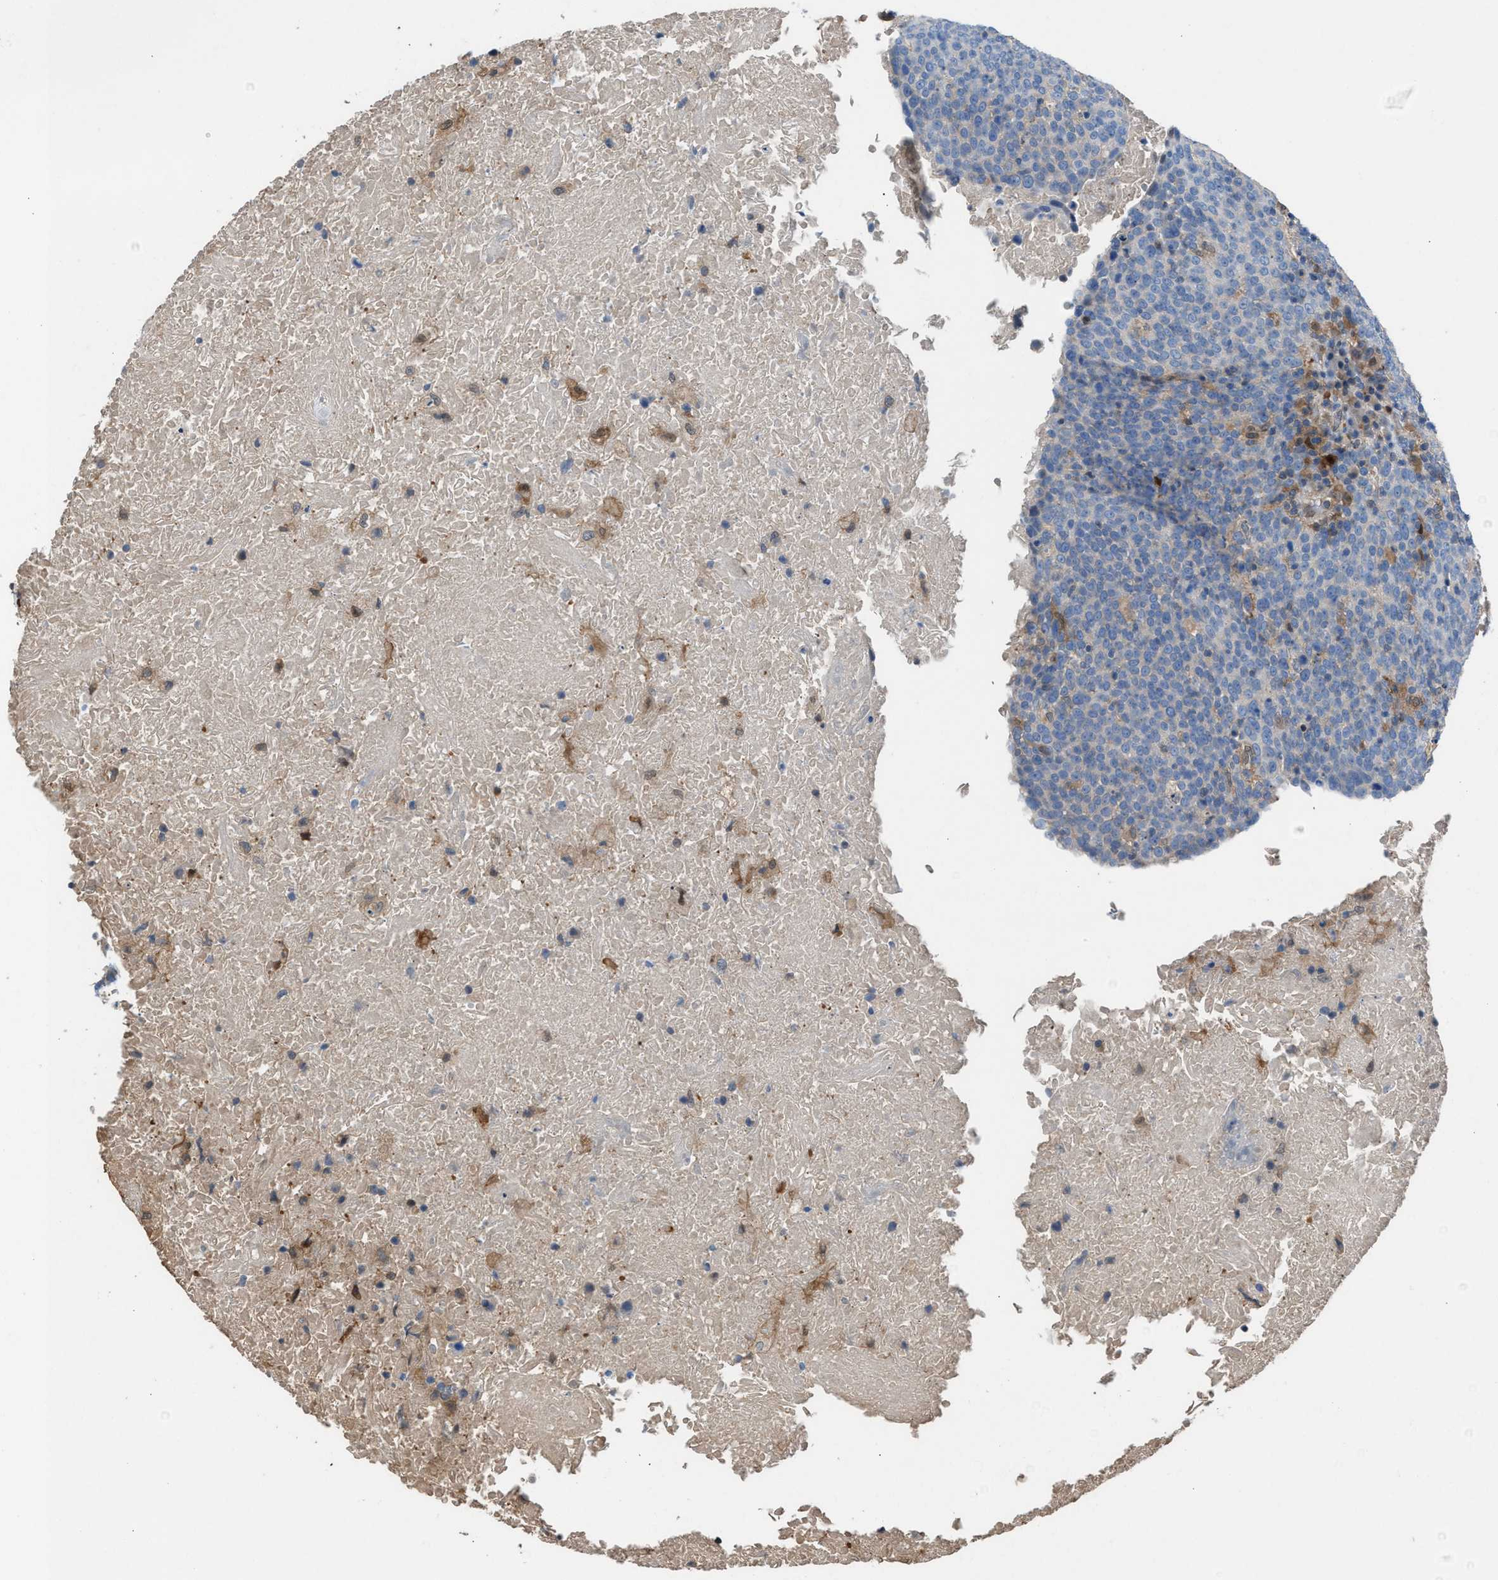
{"staining": {"intensity": "negative", "quantity": "none", "location": "none"}, "tissue": "head and neck cancer", "cell_type": "Tumor cells", "image_type": "cancer", "snomed": [{"axis": "morphology", "description": "Squamous cell carcinoma, NOS"}, {"axis": "morphology", "description": "Squamous cell carcinoma, metastatic, NOS"}, {"axis": "topography", "description": "Lymph node"}, {"axis": "topography", "description": "Head-Neck"}], "caption": "Tumor cells show no significant protein staining in head and neck squamous cell carcinoma. (DAB (3,3'-diaminobenzidine) immunohistochemistry visualized using brightfield microscopy, high magnification).", "gene": "TPK1", "patient": {"sex": "male", "age": 62}}